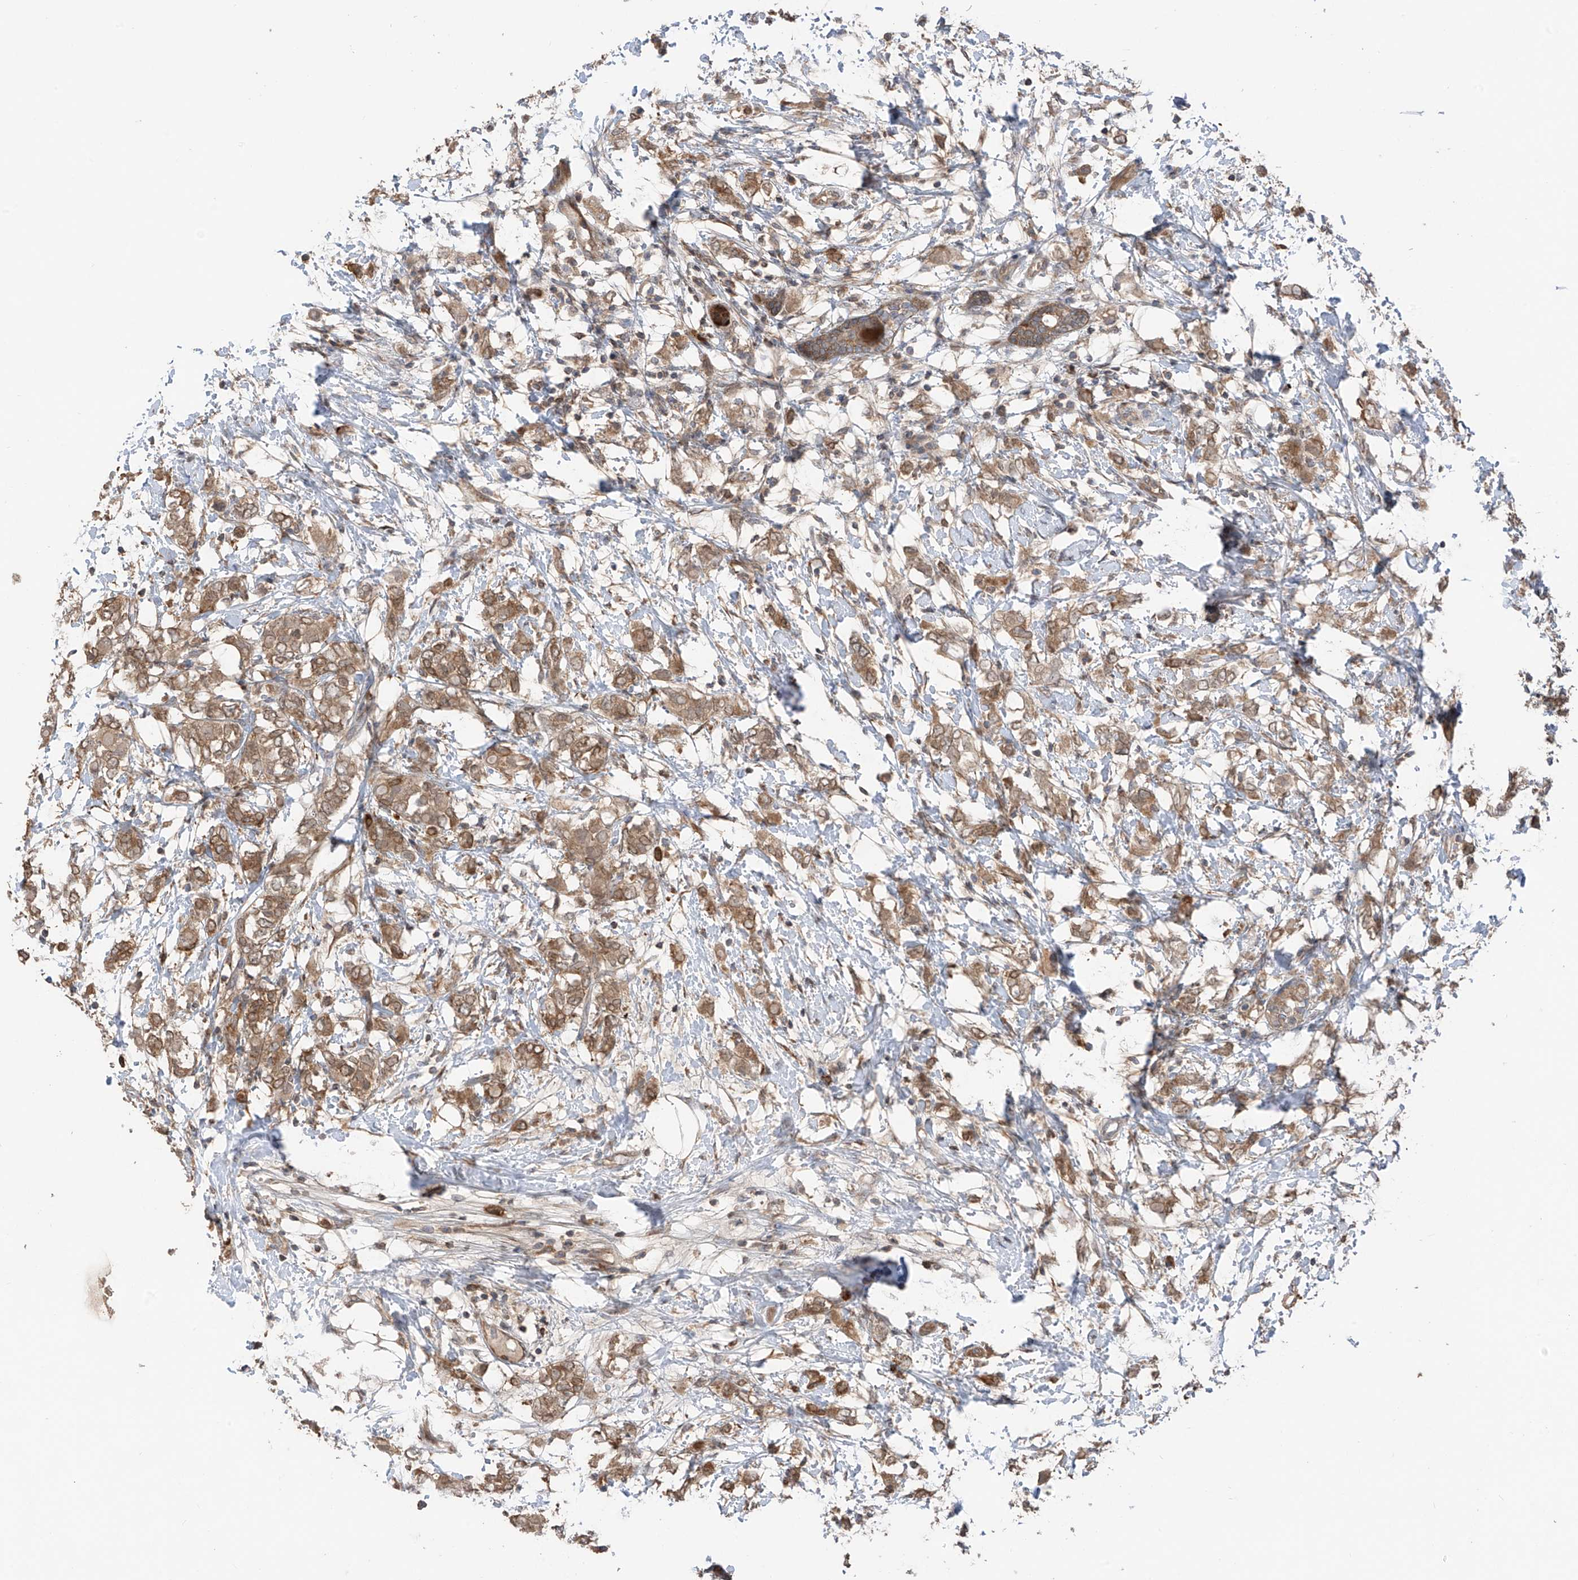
{"staining": {"intensity": "moderate", "quantity": ">75%", "location": "cytoplasmic/membranous"}, "tissue": "breast cancer", "cell_type": "Tumor cells", "image_type": "cancer", "snomed": [{"axis": "morphology", "description": "Normal tissue, NOS"}, {"axis": "morphology", "description": "Lobular carcinoma"}, {"axis": "topography", "description": "Breast"}], "caption": "Protein expression analysis of human breast lobular carcinoma reveals moderate cytoplasmic/membranous staining in approximately >75% of tumor cells.", "gene": "SAMD3", "patient": {"sex": "female", "age": 47}}